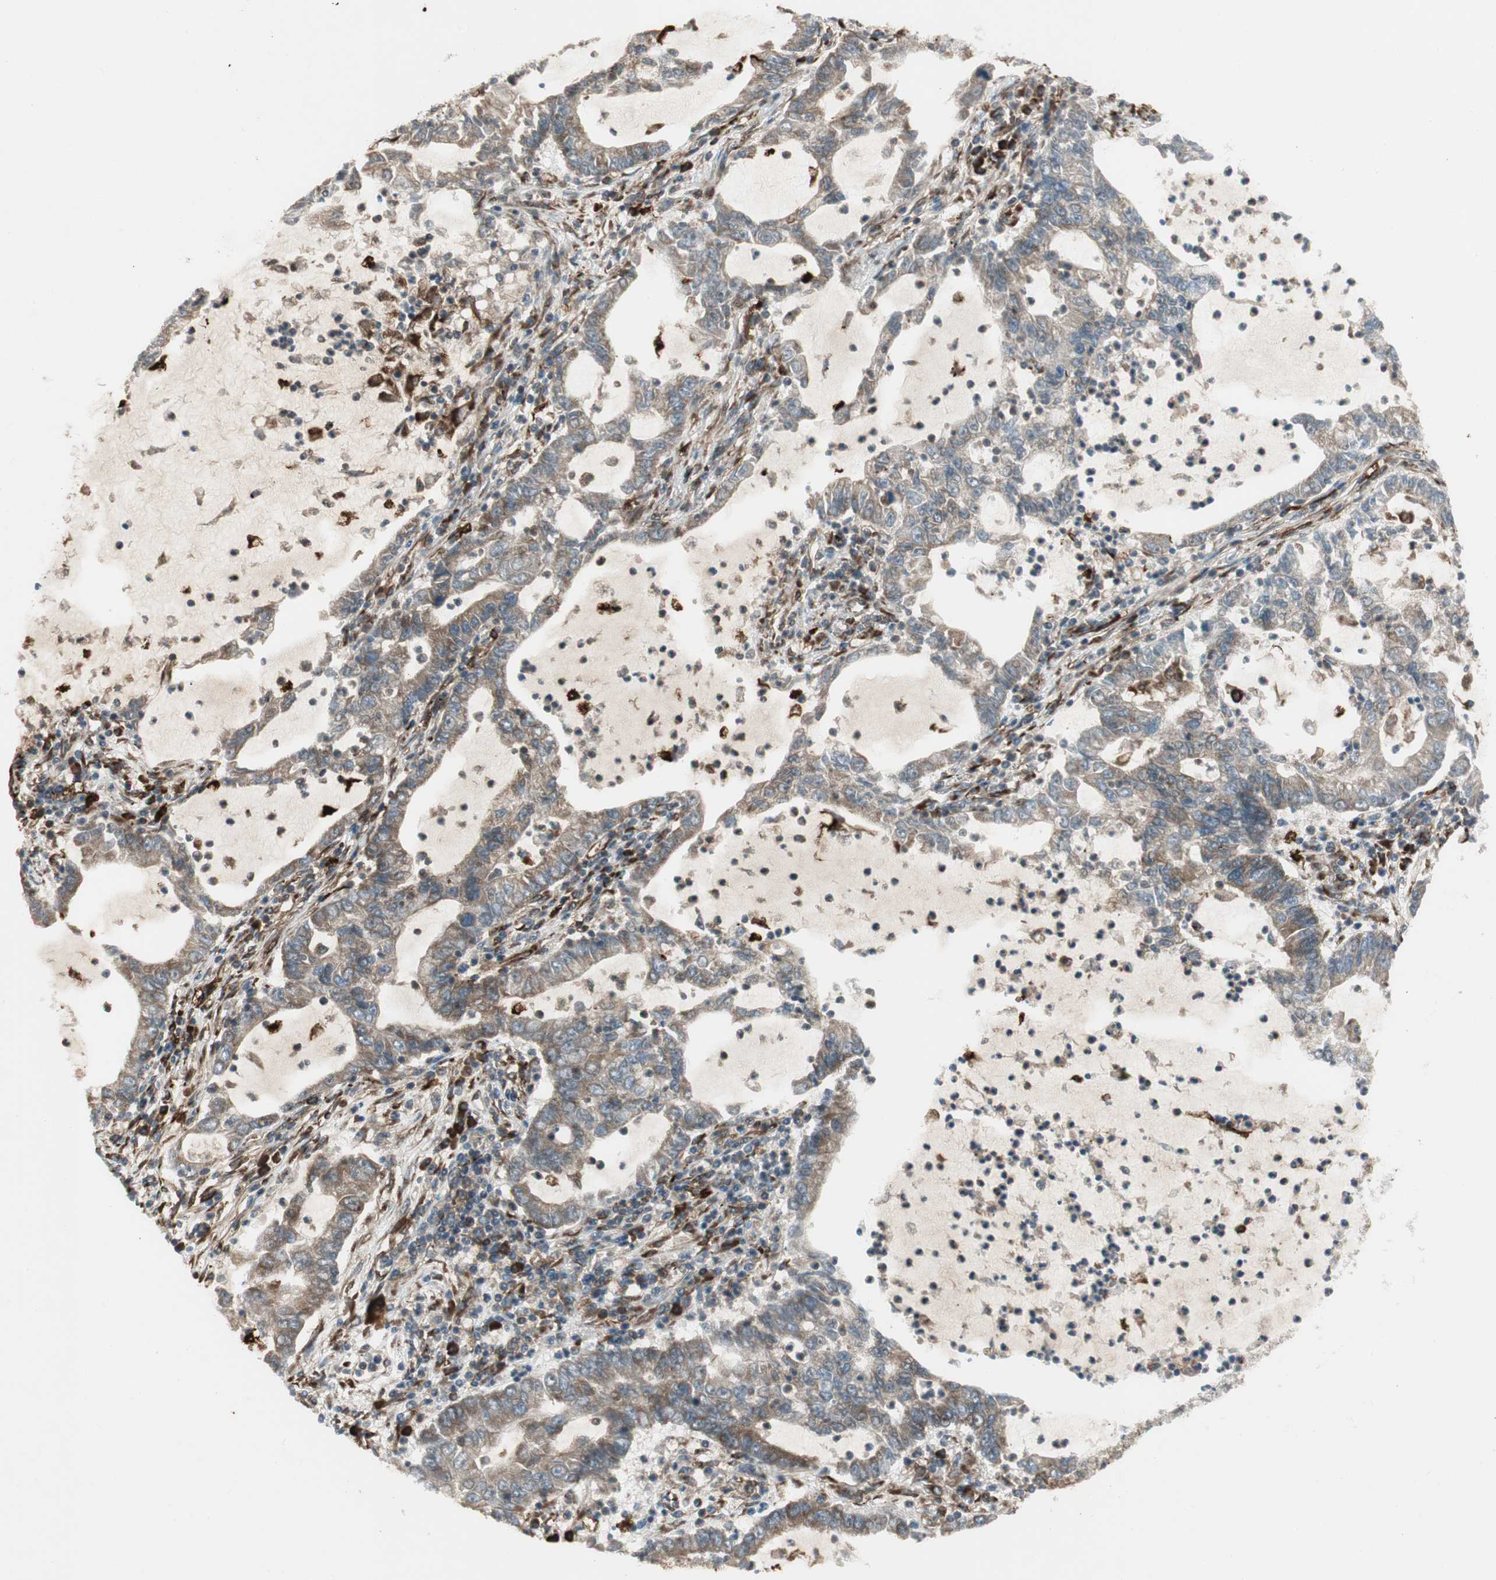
{"staining": {"intensity": "weak", "quantity": ">75%", "location": "cytoplasmic/membranous"}, "tissue": "lung cancer", "cell_type": "Tumor cells", "image_type": "cancer", "snomed": [{"axis": "morphology", "description": "Adenocarcinoma, NOS"}, {"axis": "topography", "description": "Lung"}], "caption": "Protein analysis of lung cancer tissue reveals weak cytoplasmic/membranous expression in about >75% of tumor cells.", "gene": "PRKG1", "patient": {"sex": "female", "age": 51}}